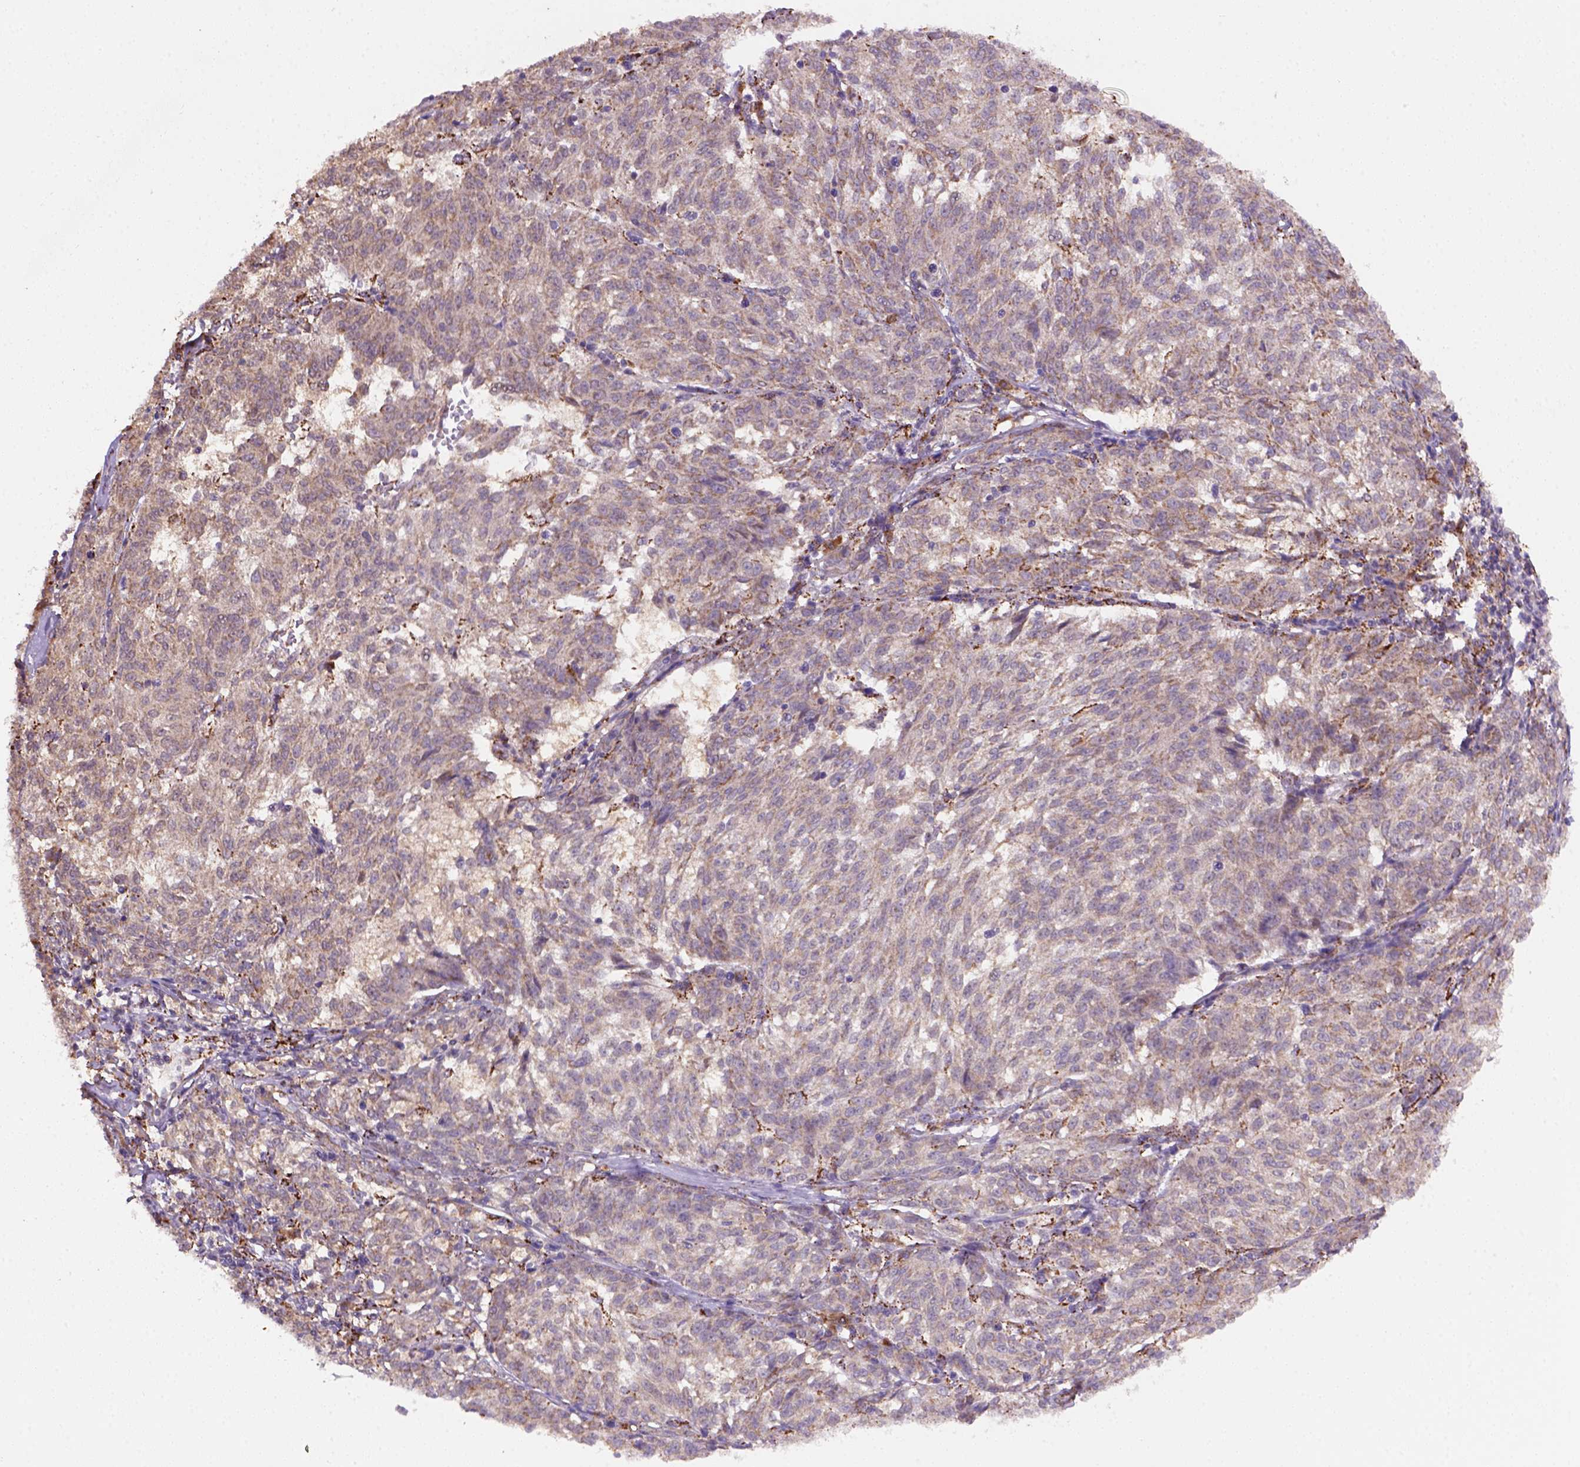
{"staining": {"intensity": "moderate", "quantity": ">75%", "location": "cytoplasmic/membranous"}, "tissue": "melanoma", "cell_type": "Tumor cells", "image_type": "cancer", "snomed": [{"axis": "morphology", "description": "Malignant melanoma, NOS"}, {"axis": "topography", "description": "Skin"}], "caption": "Malignant melanoma stained with IHC displays moderate cytoplasmic/membranous staining in approximately >75% of tumor cells.", "gene": "FZD7", "patient": {"sex": "female", "age": 72}}